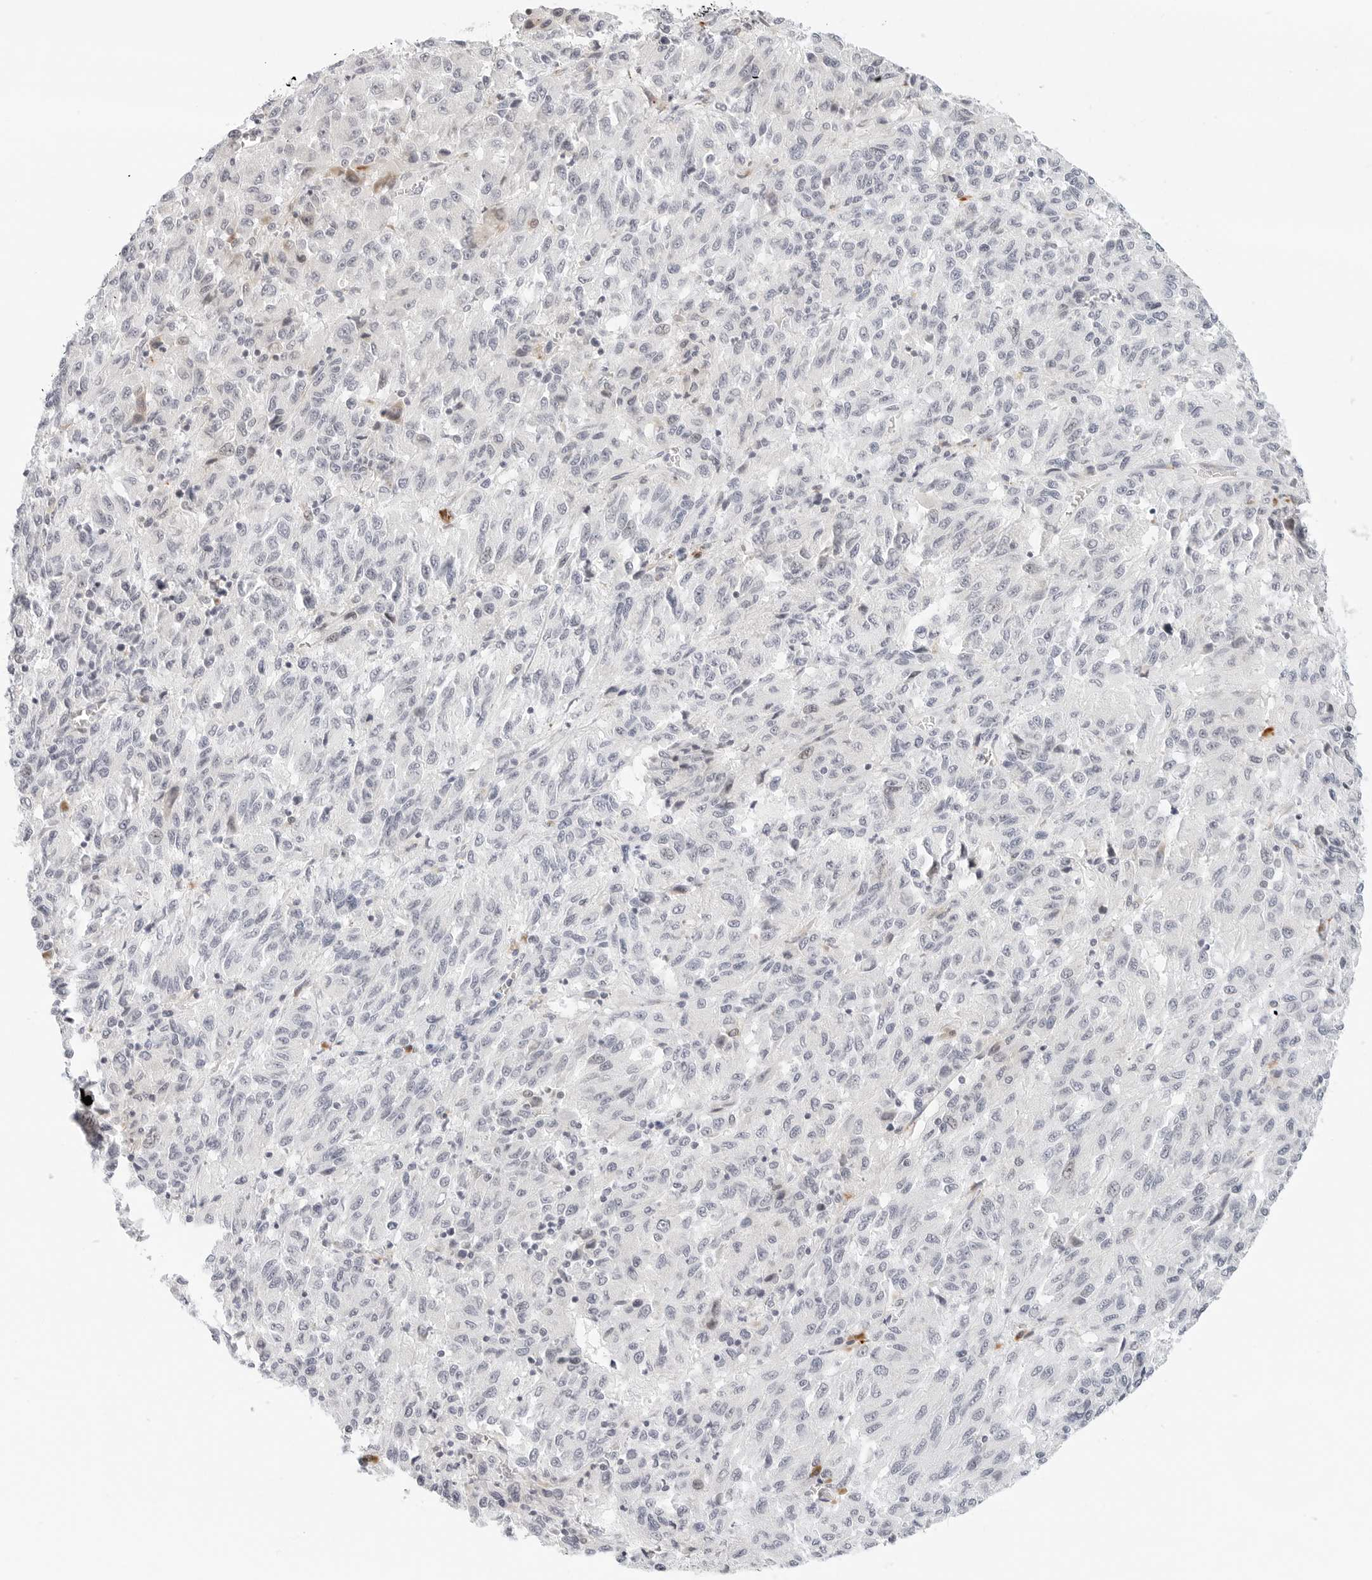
{"staining": {"intensity": "negative", "quantity": "none", "location": "none"}, "tissue": "melanoma", "cell_type": "Tumor cells", "image_type": "cancer", "snomed": [{"axis": "morphology", "description": "Malignant melanoma, Metastatic site"}, {"axis": "topography", "description": "Lung"}], "caption": "There is no significant positivity in tumor cells of malignant melanoma (metastatic site).", "gene": "PARP10", "patient": {"sex": "male", "age": 64}}